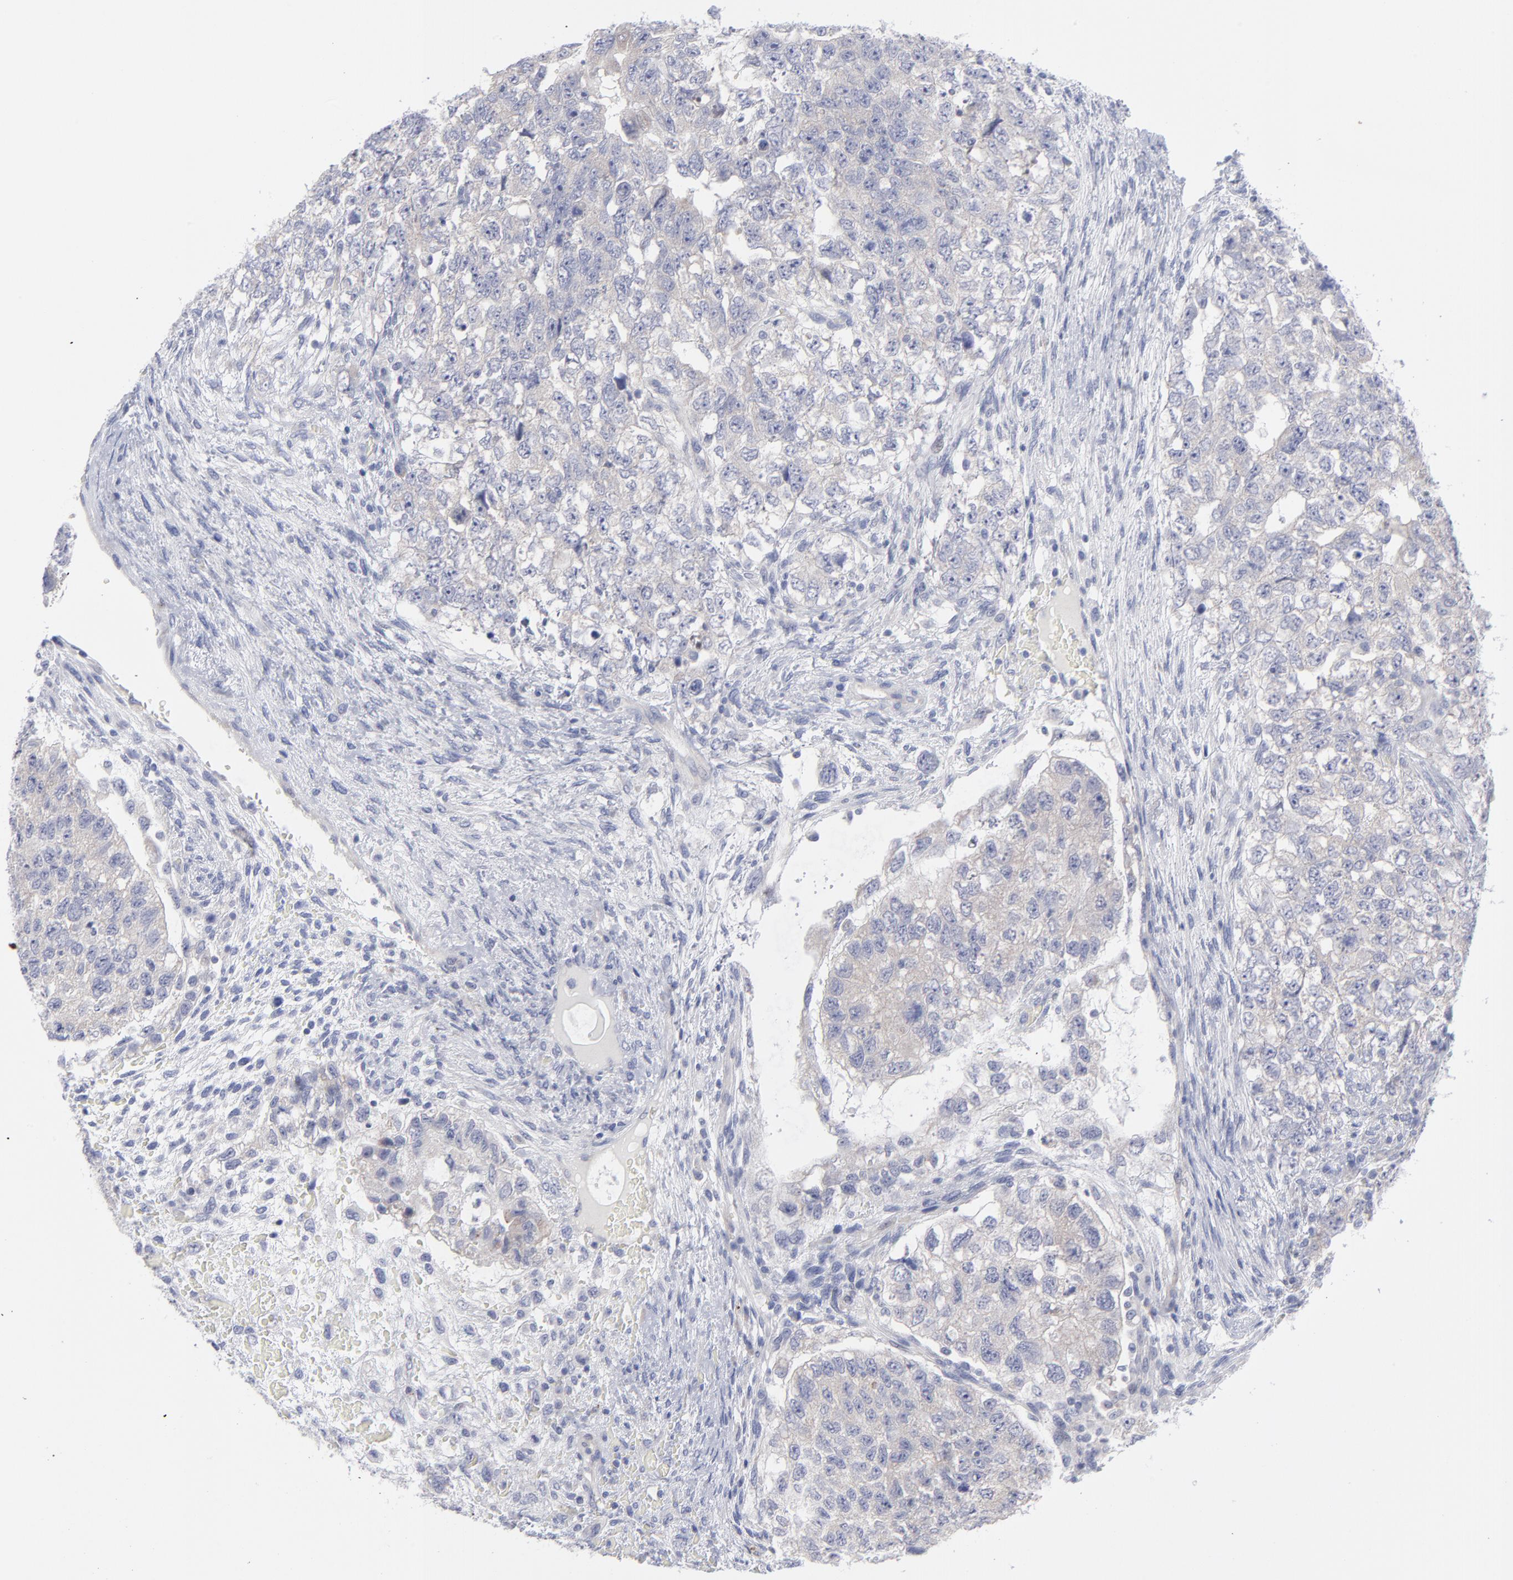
{"staining": {"intensity": "negative", "quantity": "none", "location": "none"}, "tissue": "testis cancer", "cell_type": "Tumor cells", "image_type": "cancer", "snomed": [{"axis": "morphology", "description": "Carcinoma, Embryonal, NOS"}, {"axis": "topography", "description": "Testis"}], "caption": "Tumor cells are negative for protein expression in human embryonal carcinoma (testis). Nuclei are stained in blue.", "gene": "RPS24", "patient": {"sex": "male", "age": 36}}